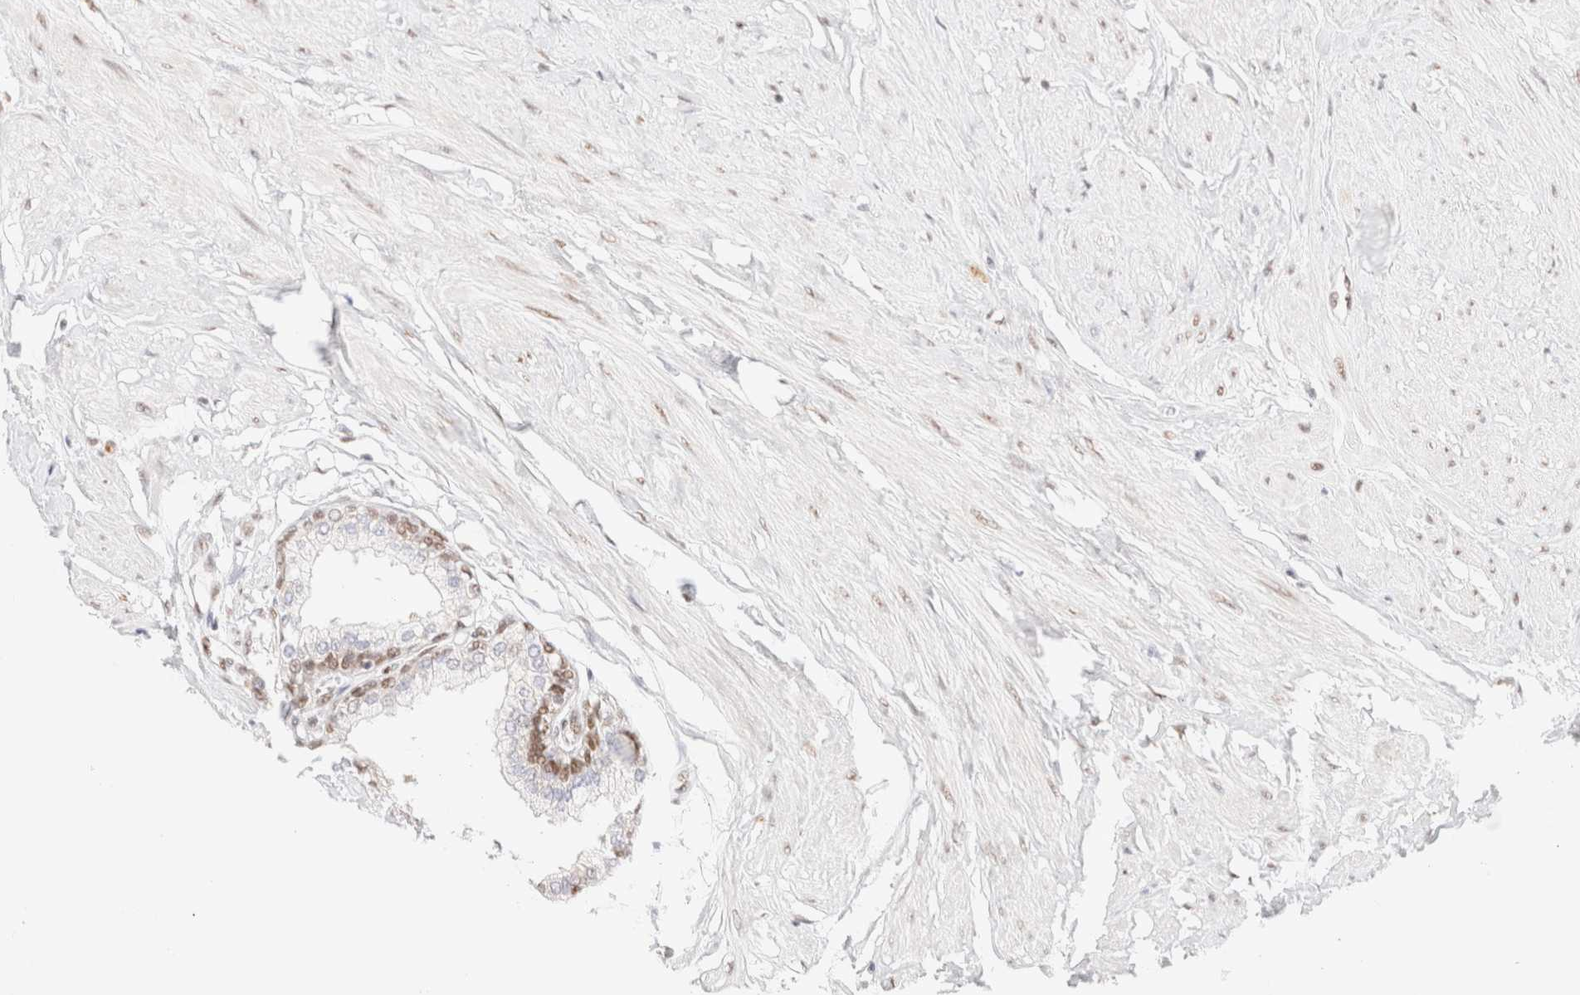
{"staining": {"intensity": "weak", "quantity": ">75%", "location": "nuclear"}, "tissue": "seminal vesicle", "cell_type": "Glandular cells", "image_type": "normal", "snomed": [{"axis": "morphology", "description": "Normal tissue, NOS"}, {"axis": "topography", "description": "Prostate"}, {"axis": "topography", "description": "Seminal veicle"}], "caption": "DAB (3,3'-diaminobenzidine) immunohistochemical staining of benign human seminal vesicle reveals weak nuclear protein expression in approximately >75% of glandular cells.", "gene": "CIC", "patient": {"sex": "male", "age": 60}}